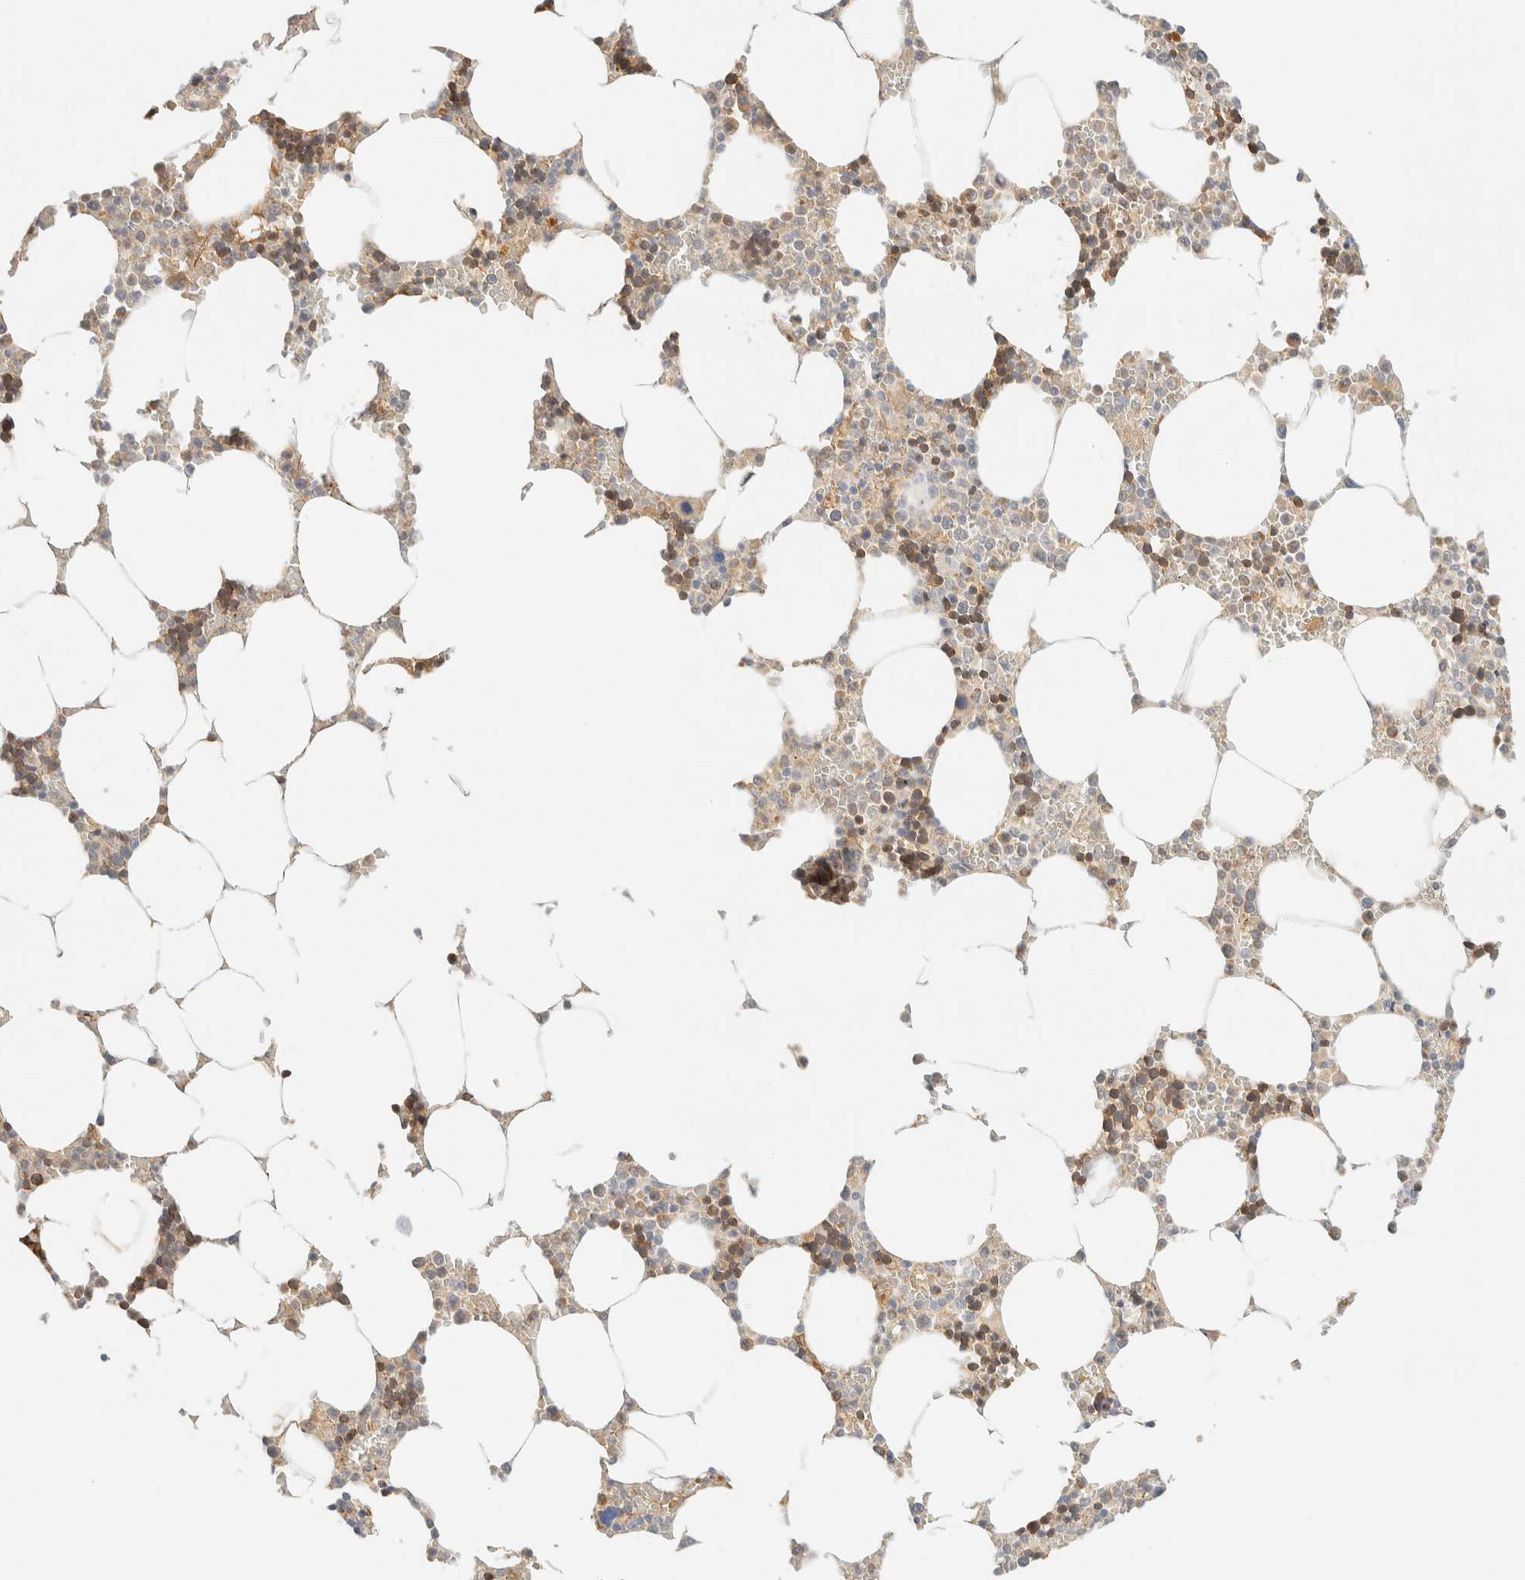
{"staining": {"intensity": "moderate", "quantity": "25%-75%", "location": "cytoplasmic/membranous"}, "tissue": "bone marrow", "cell_type": "Hematopoietic cells", "image_type": "normal", "snomed": [{"axis": "morphology", "description": "Normal tissue, NOS"}, {"axis": "topography", "description": "Bone marrow"}], "caption": "Immunohistochemistry of normal bone marrow reveals medium levels of moderate cytoplasmic/membranous positivity in about 25%-75% of hematopoietic cells.", "gene": "TNK1", "patient": {"sex": "male", "age": 70}}